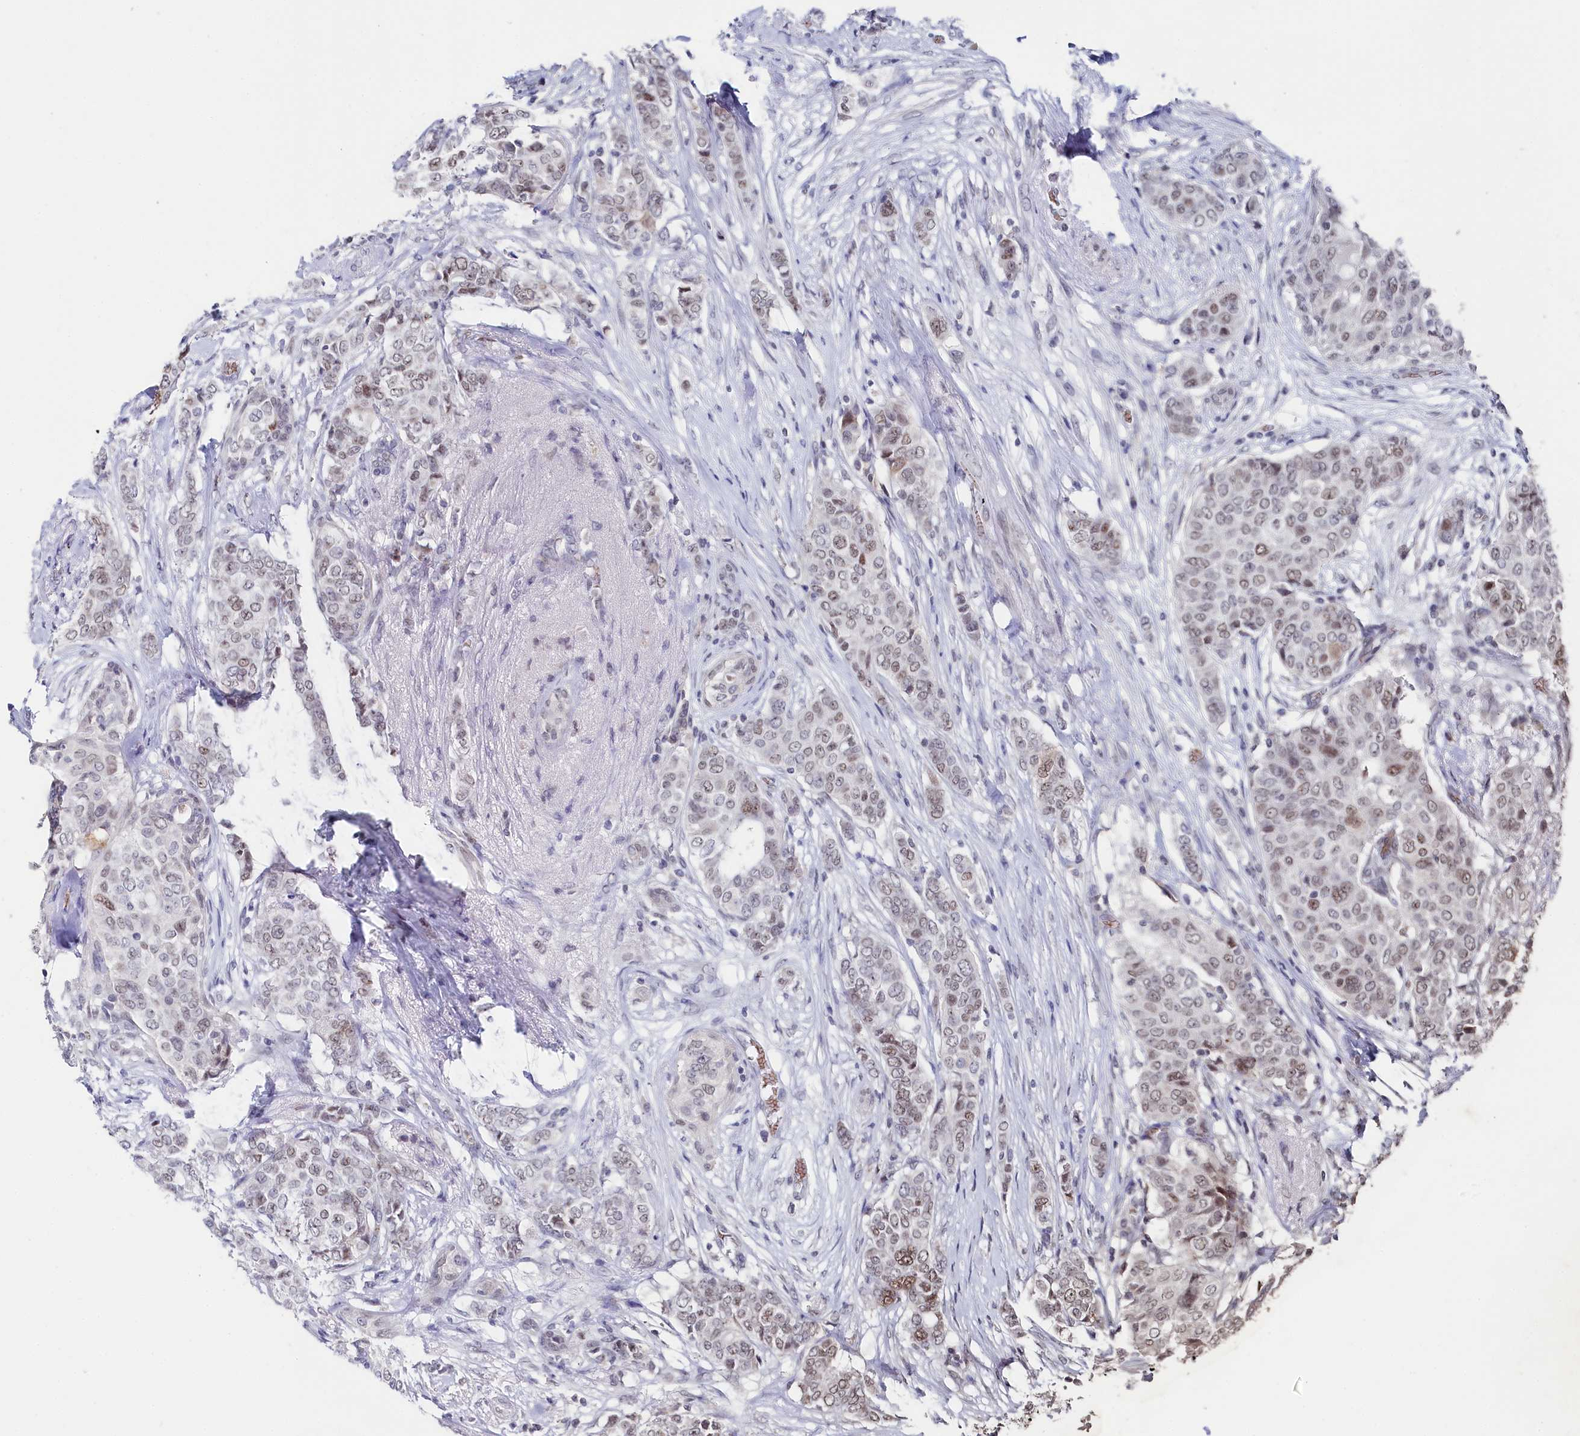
{"staining": {"intensity": "moderate", "quantity": "<25%", "location": "nuclear"}, "tissue": "breast cancer", "cell_type": "Tumor cells", "image_type": "cancer", "snomed": [{"axis": "morphology", "description": "Lobular carcinoma"}, {"axis": "topography", "description": "Breast"}], "caption": "Immunohistochemistry (IHC) of lobular carcinoma (breast) demonstrates low levels of moderate nuclear staining in about <25% of tumor cells.", "gene": "TIGD4", "patient": {"sex": "female", "age": 51}}